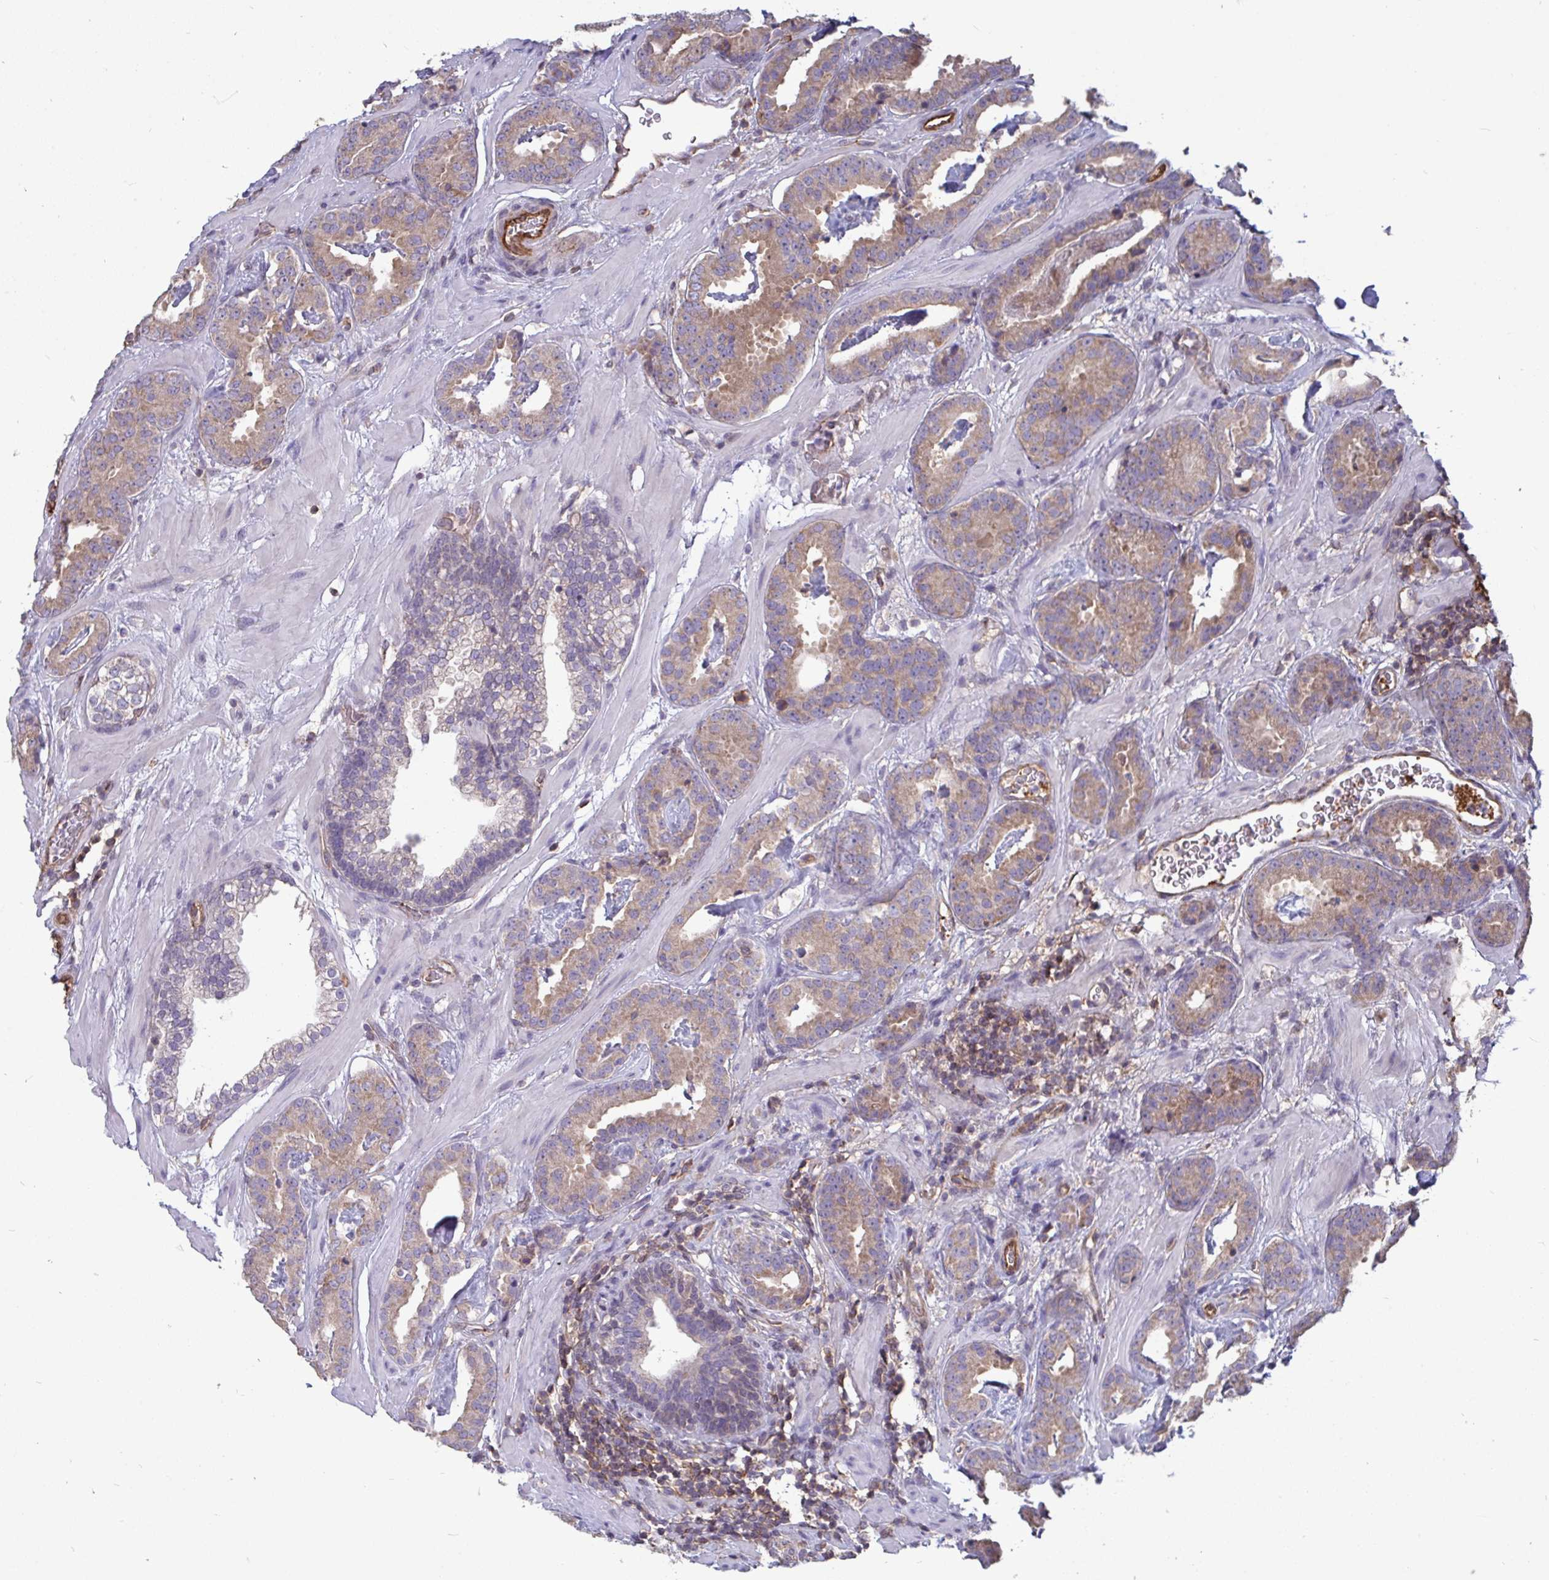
{"staining": {"intensity": "weak", "quantity": ">75%", "location": "cytoplasmic/membranous"}, "tissue": "prostate cancer", "cell_type": "Tumor cells", "image_type": "cancer", "snomed": [{"axis": "morphology", "description": "Adenocarcinoma, Low grade"}, {"axis": "topography", "description": "Prostate"}], "caption": "Prostate cancer (adenocarcinoma (low-grade)) stained with a brown dye displays weak cytoplasmic/membranous positive positivity in approximately >75% of tumor cells.", "gene": "ISCU", "patient": {"sex": "male", "age": 62}}